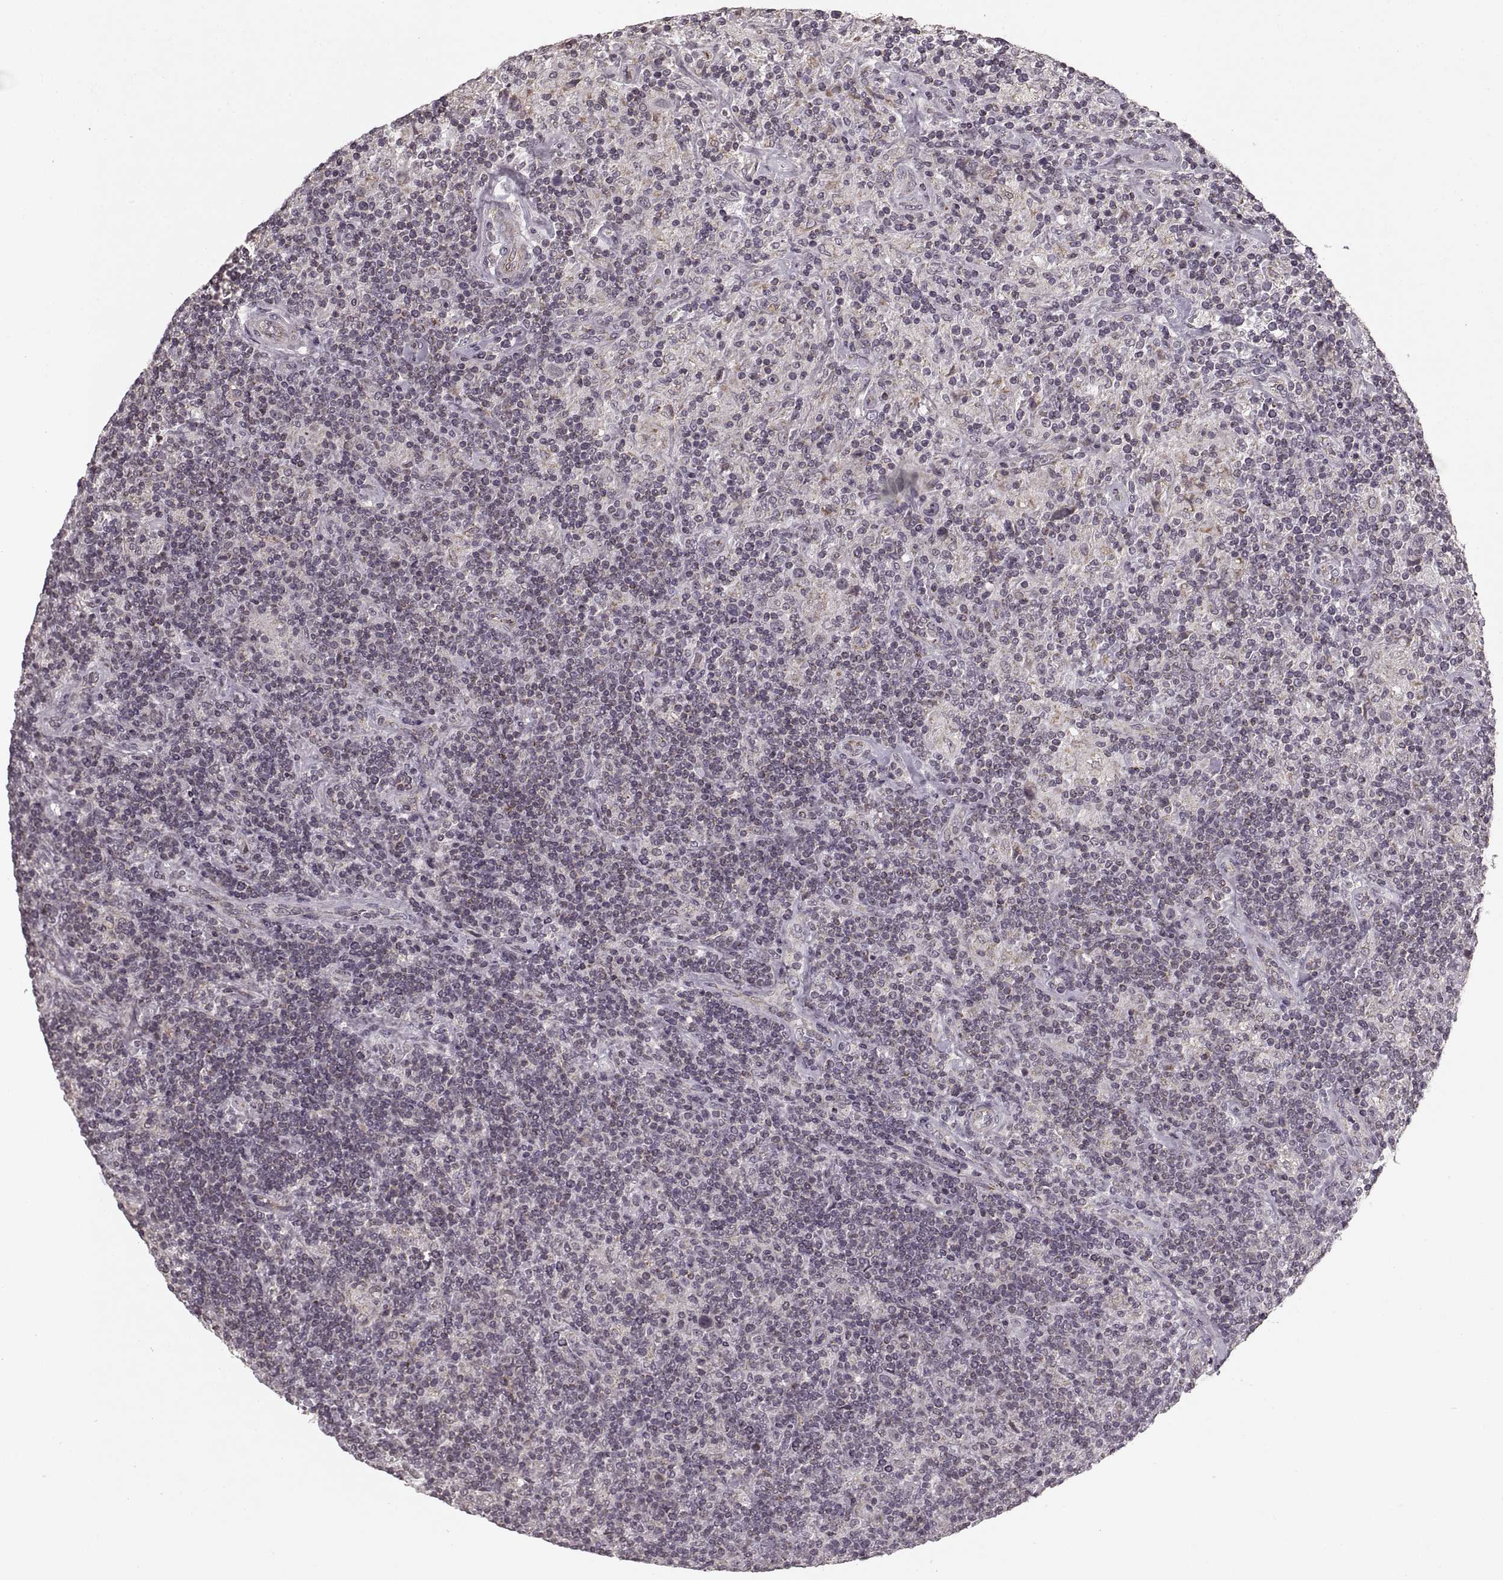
{"staining": {"intensity": "negative", "quantity": "none", "location": "none"}, "tissue": "lymphoma", "cell_type": "Tumor cells", "image_type": "cancer", "snomed": [{"axis": "morphology", "description": "Hodgkin's disease, NOS"}, {"axis": "topography", "description": "Lymph node"}], "caption": "Immunohistochemical staining of lymphoma demonstrates no significant staining in tumor cells.", "gene": "ASIC3", "patient": {"sex": "male", "age": 70}}